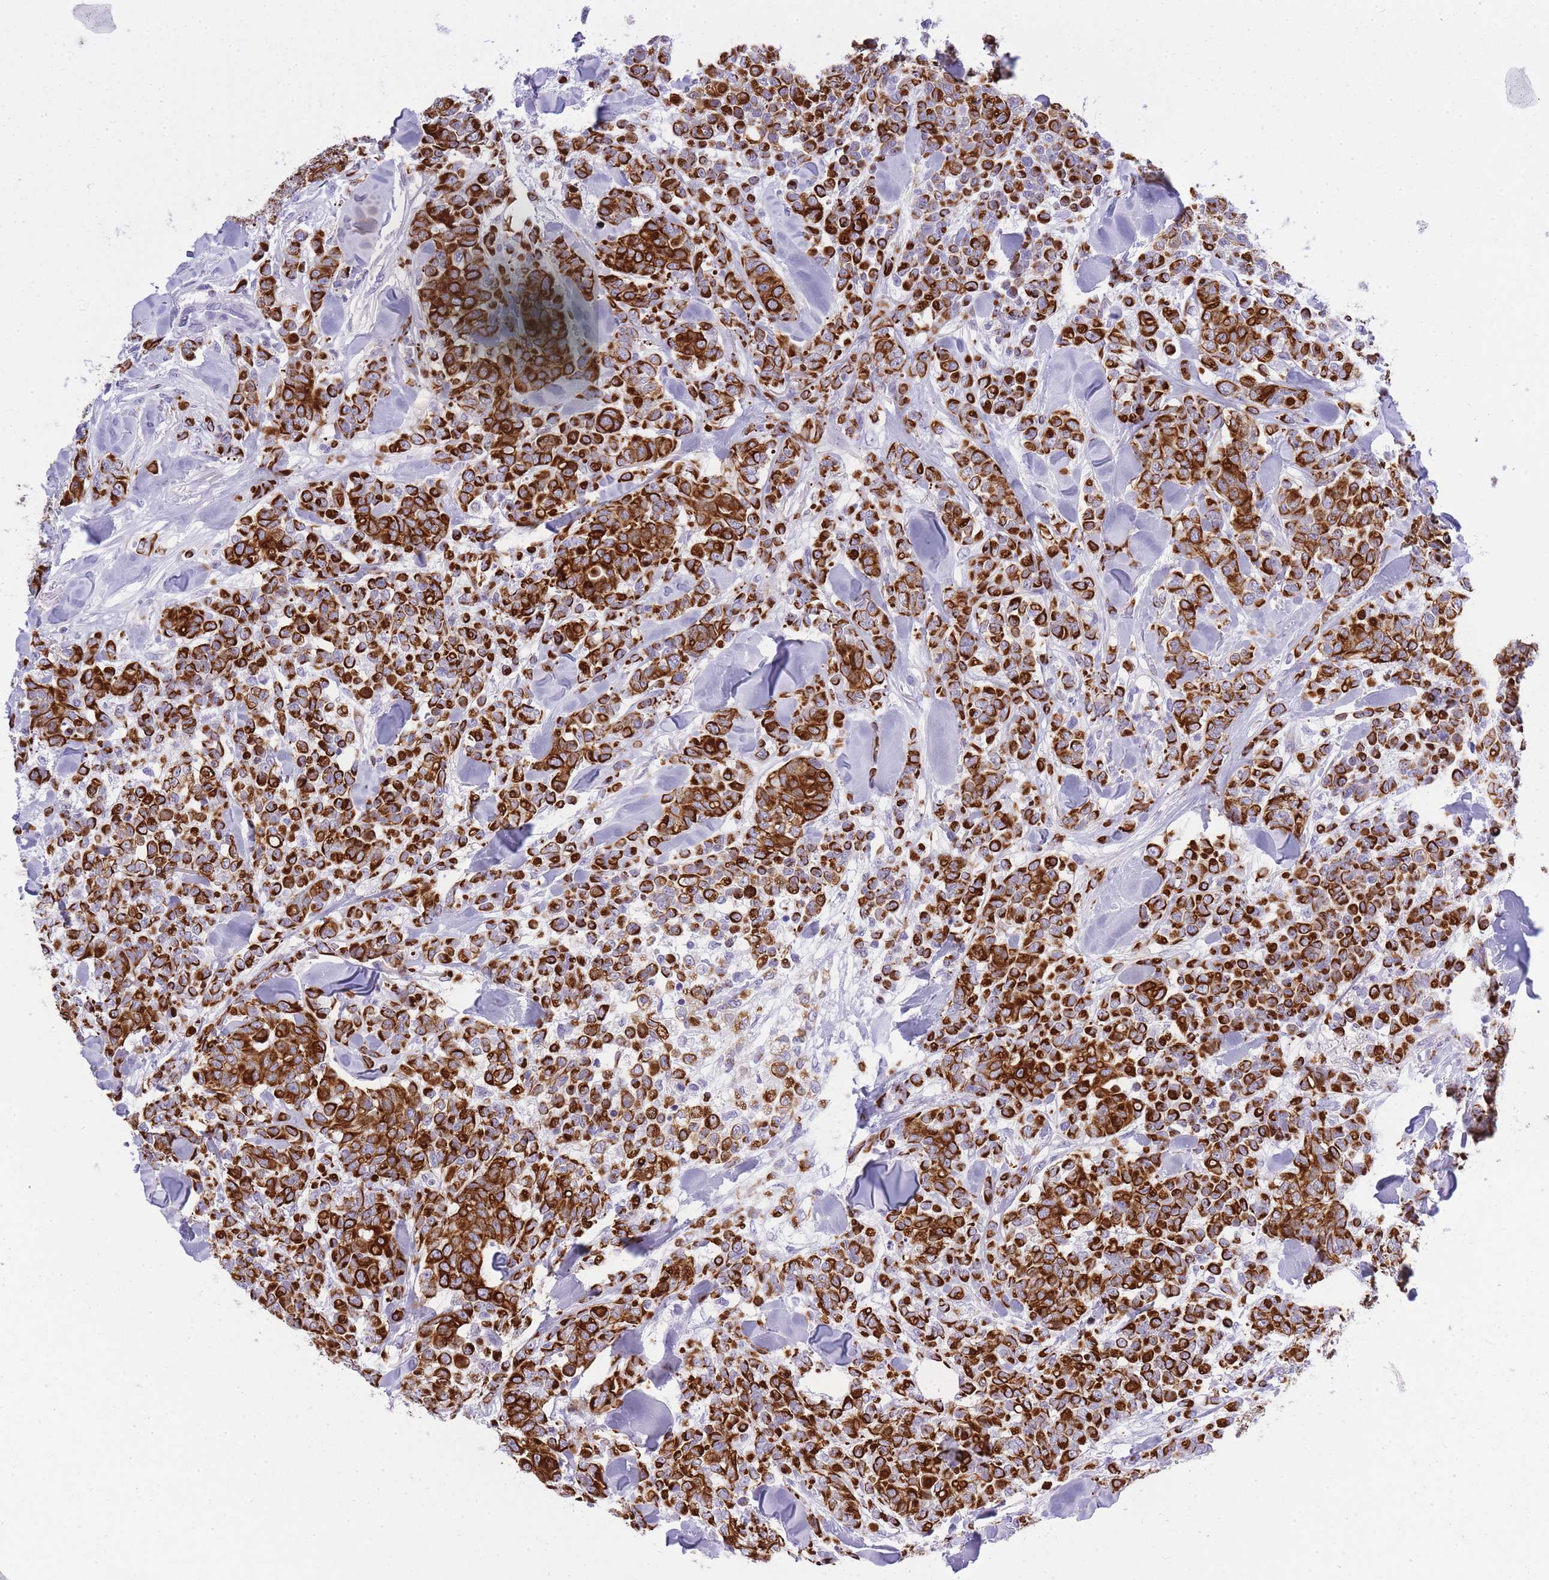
{"staining": {"intensity": "strong", "quantity": ">75%", "location": "cytoplasmic/membranous"}, "tissue": "breast cancer", "cell_type": "Tumor cells", "image_type": "cancer", "snomed": [{"axis": "morphology", "description": "Lobular carcinoma"}, {"axis": "topography", "description": "Breast"}], "caption": "Immunohistochemistry (IHC) of breast cancer exhibits high levels of strong cytoplasmic/membranous staining in approximately >75% of tumor cells.", "gene": "RADX", "patient": {"sex": "female", "age": 91}}